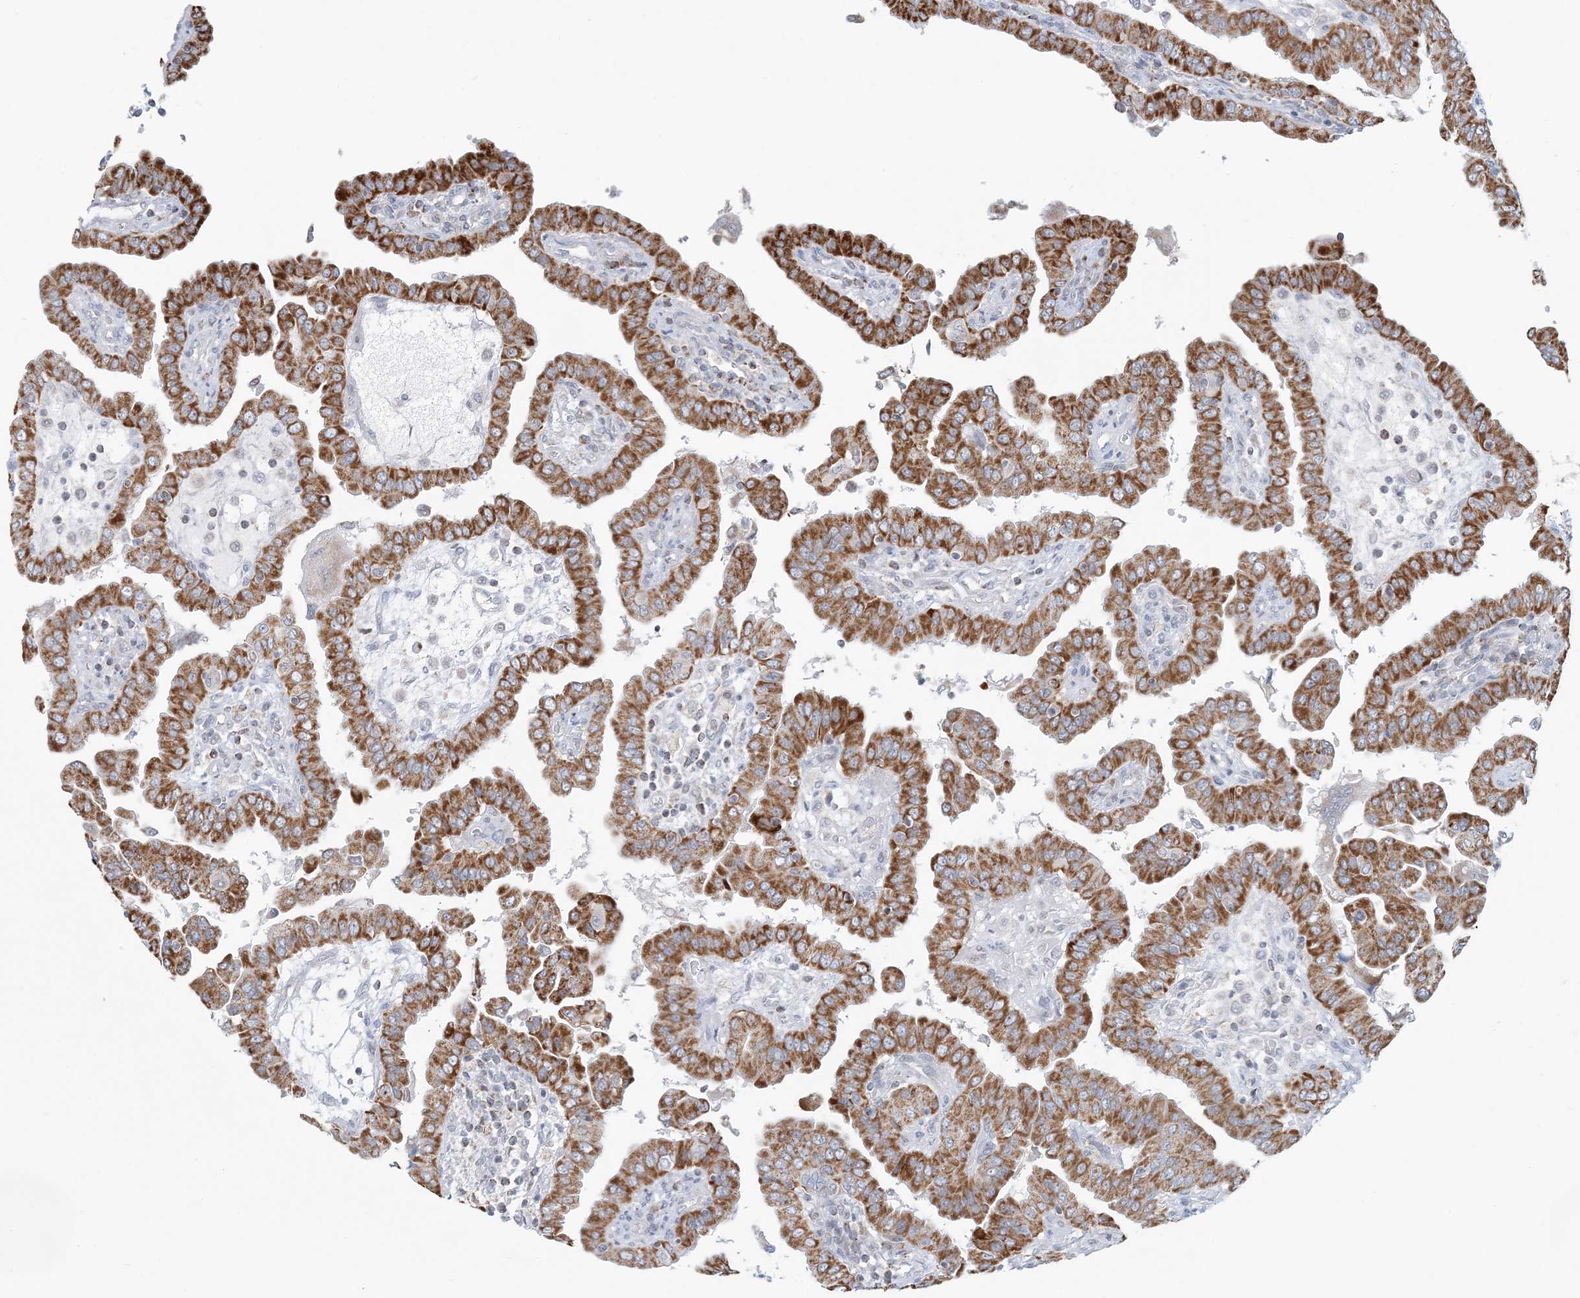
{"staining": {"intensity": "strong", "quantity": ">75%", "location": "cytoplasmic/membranous"}, "tissue": "thyroid cancer", "cell_type": "Tumor cells", "image_type": "cancer", "snomed": [{"axis": "morphology", "description": "Papillary adenocarcinoma, NOS"}, {"axis": "topography", "description": "Thyroid gland"}], "caption": "High-magnification brightfield microscopy of thyroid cancer stained with DAB (brown) and counterstained with hematoxylin (blue). tumor cells exhibit strong cytoplasmic/membranous expression is identified in about>75% of cells. (Brightfield microscopy of DAB IHC at high magnification).", "gene": "BDH1", "patient": {"sex": "male", "age": 33}}